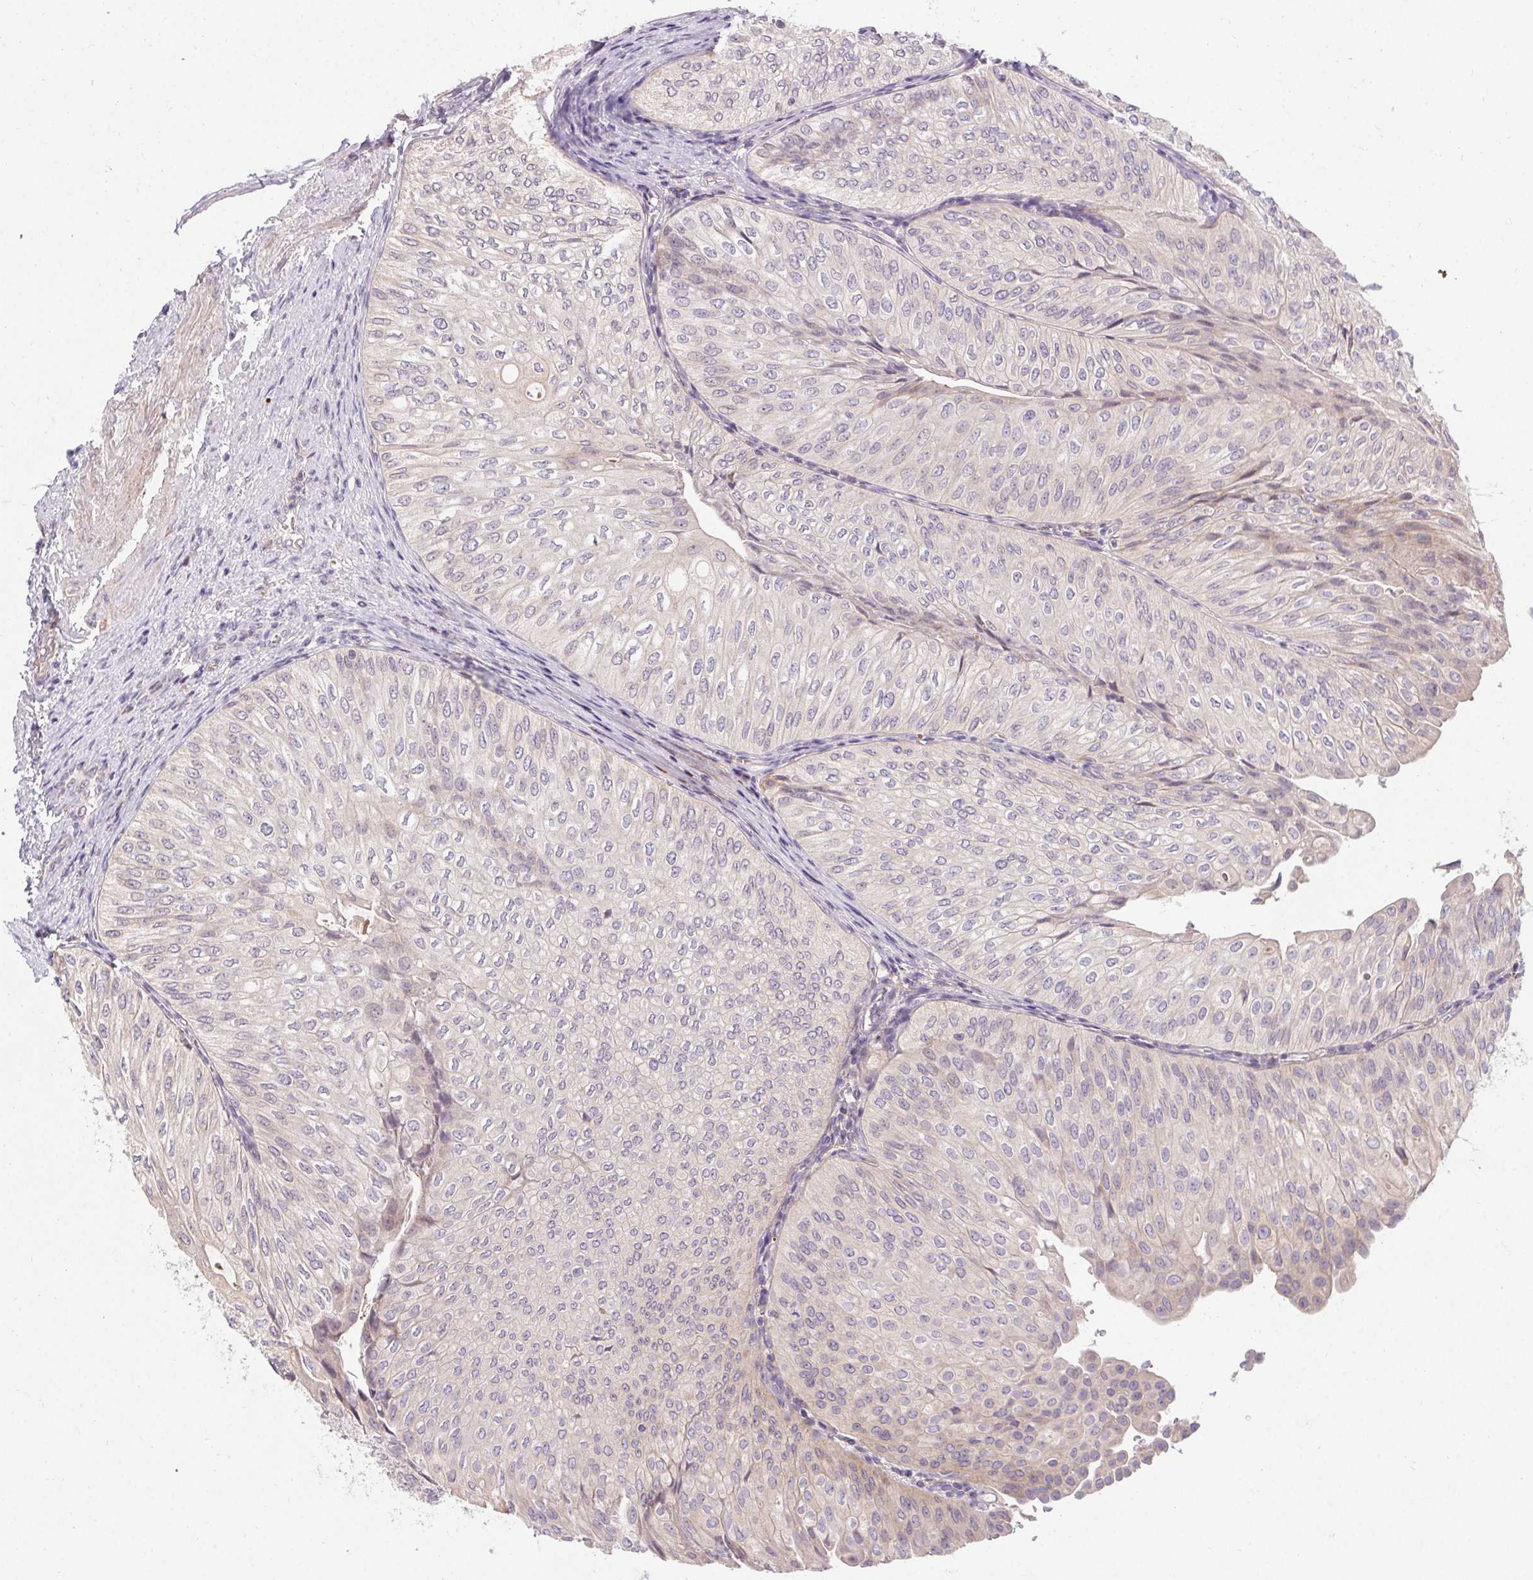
{"staining": {"intensity": "negative", "quantity": "none", "location": "none"}, "tissue": "urothelial cancer", "cell_type": "Tumor cells", "image_type": "cancer", "snomed": [{"axis": "morphology", "description": "Urothelial carcinoma, NOS"}, {"axis": "topography", "description": "Urinary bladder"}], "caption": "The histopathology image reveals no staining of tumor cells in urothelial cancer.", "gene": "TMEM52B", "patient": {"sex": "male", "age": 62}}